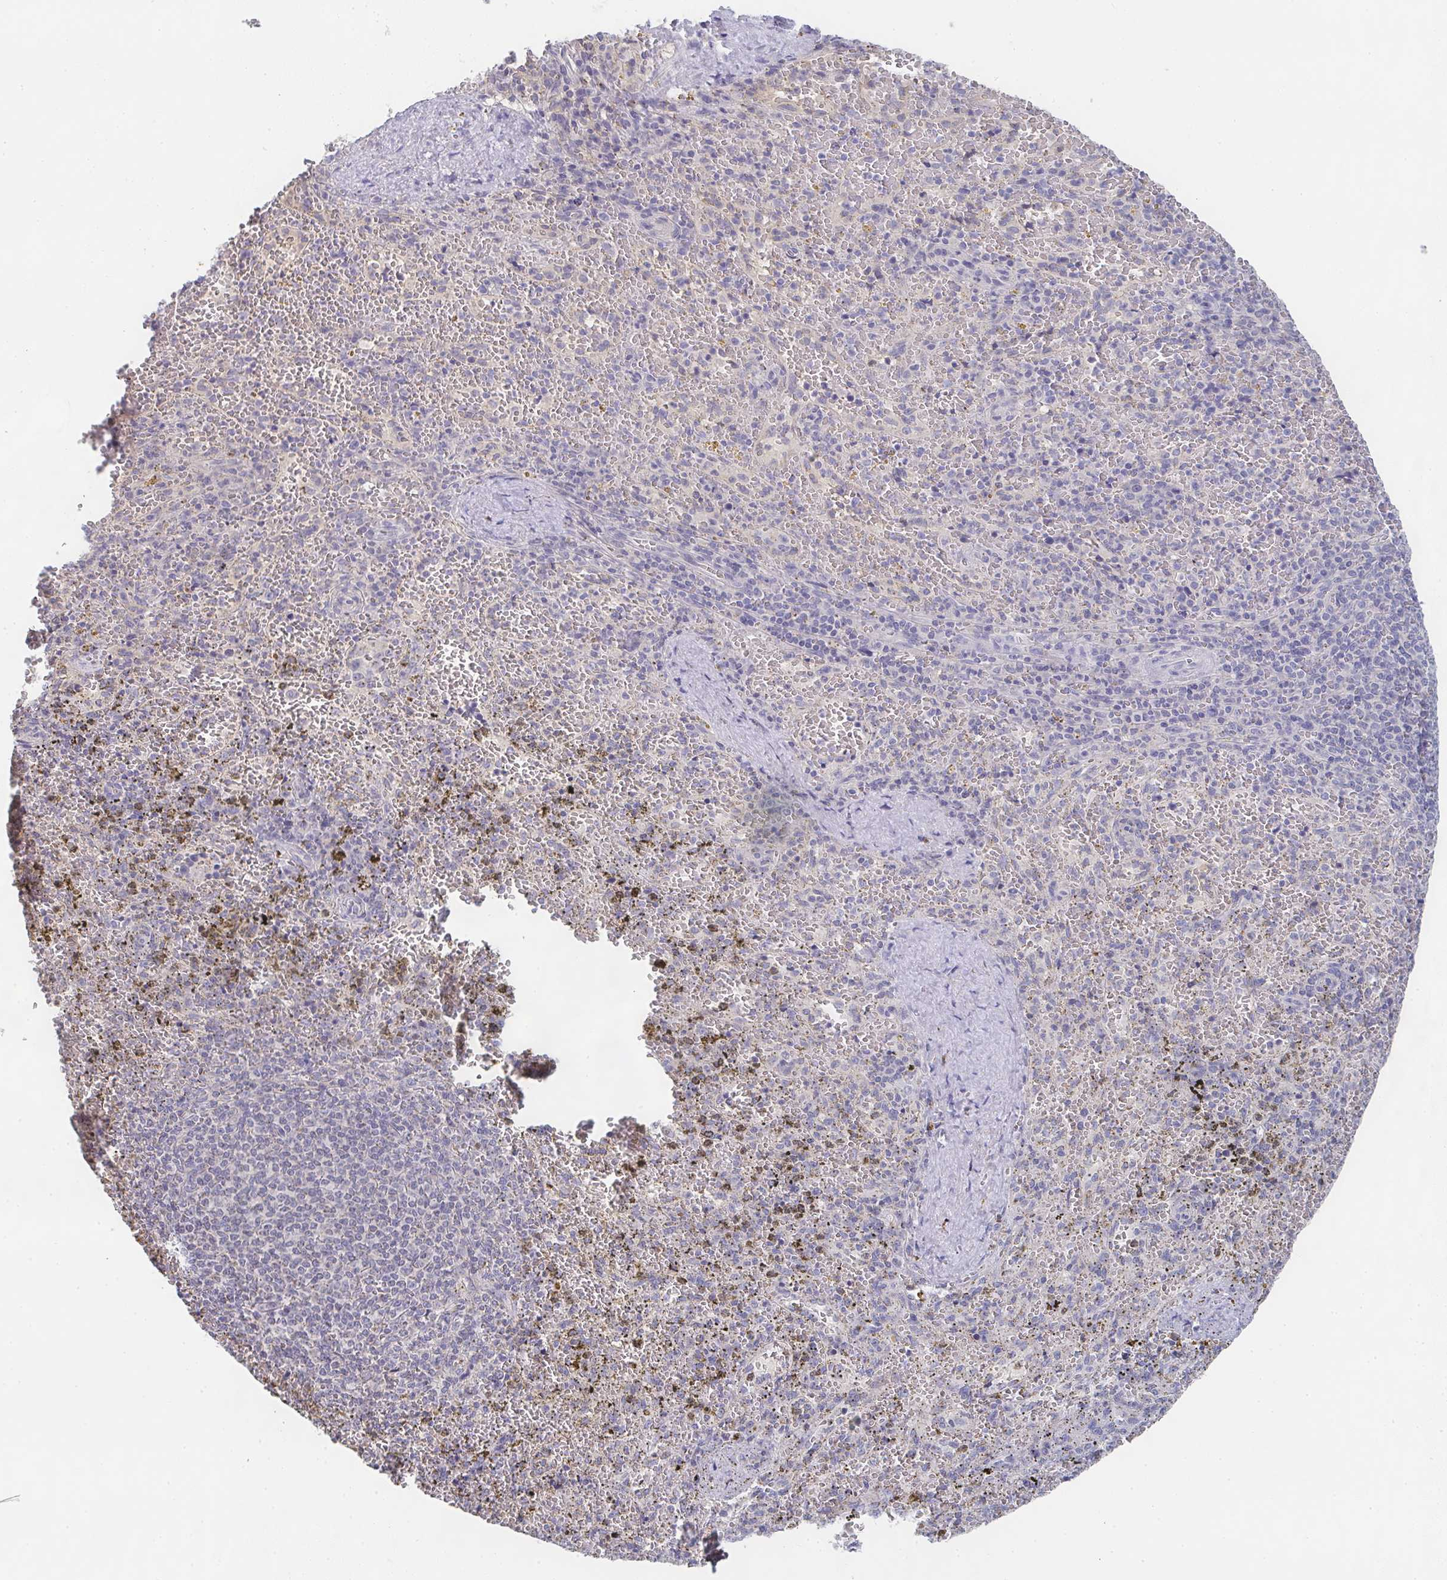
{"staining": {"intensity": "negative", "quantity": "none", "location": "none"}, "tissue": "spleen", "cell_type": "Cells in red pulp", "image_type": "normal", "snomed": [{"axis": "morphology", "description": "Normal tissue, NOS"}, {"axis": "topography", "description": "Spleen"}], "caption": "Cells in red pulp are negative for brown protein staining in benign spleen. Nuclei are stained in blue.", "gene": "CHMP5", "patient": {"sex": "female", "age": 50}}